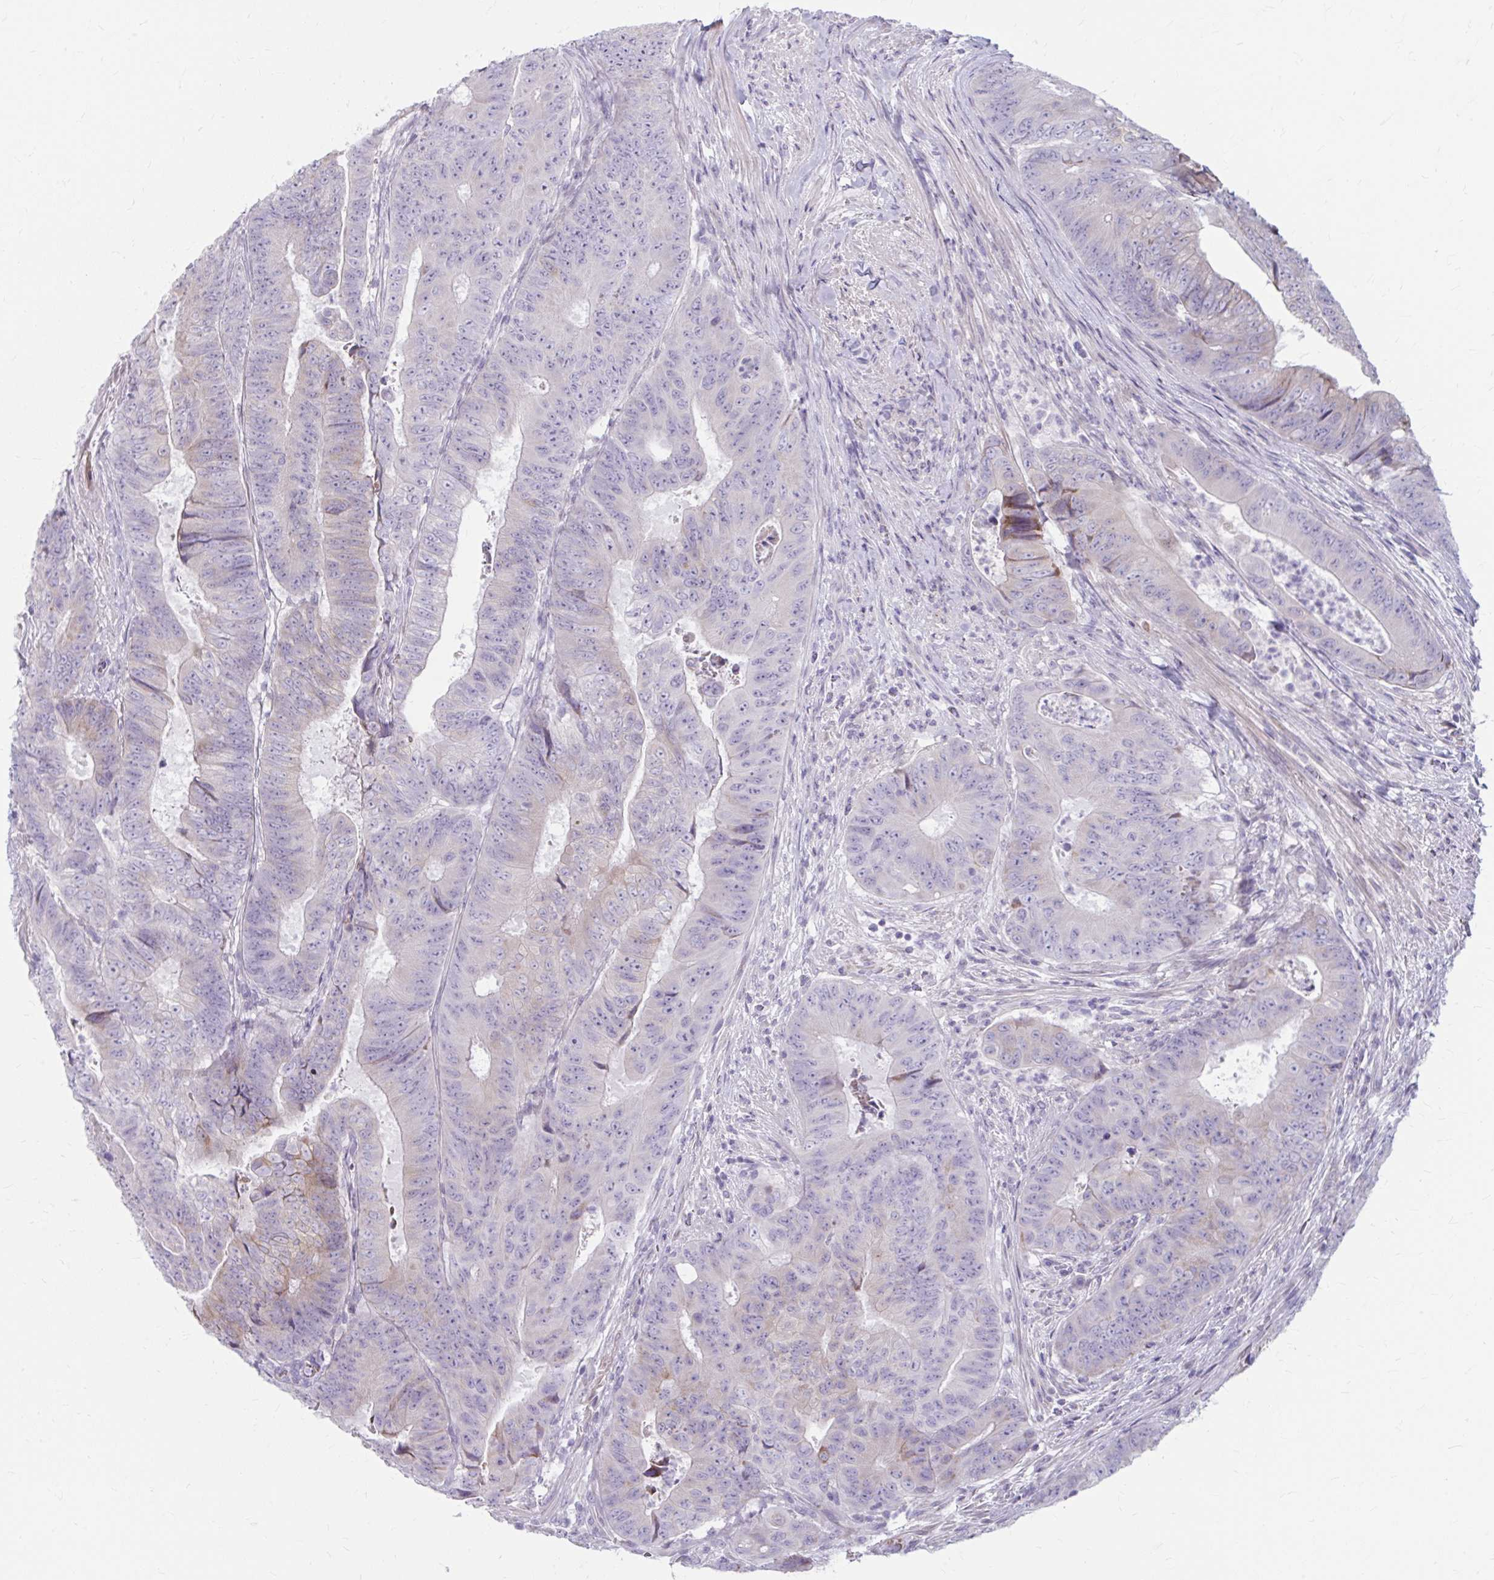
{"staining": {"intensity": "moderate", "quantity": "<25%", "location": "cytoplasmic/membranous"}, "tissue": "colorectal cancer", "cell_type": "Tumor cells", "image_type": "cancer", "snomed": [{"axis": "morphology", "description": "Adenocarcinoma, NOS"}, {"axis": "topography", "description": "Colon"}], "caption": "Immunohistochemical staining of colorectal cancer (adenocarcinoma) displays low levels of moderate cytoplasmic/membranous positivity in approximately <25% of tumor cells. (DAB (3,3'-diaminobenzidine) IHC with brightfield microscopy, high magnification).", "gene": "MSMO1", "patient": {"sex": "female", "age": 48}}